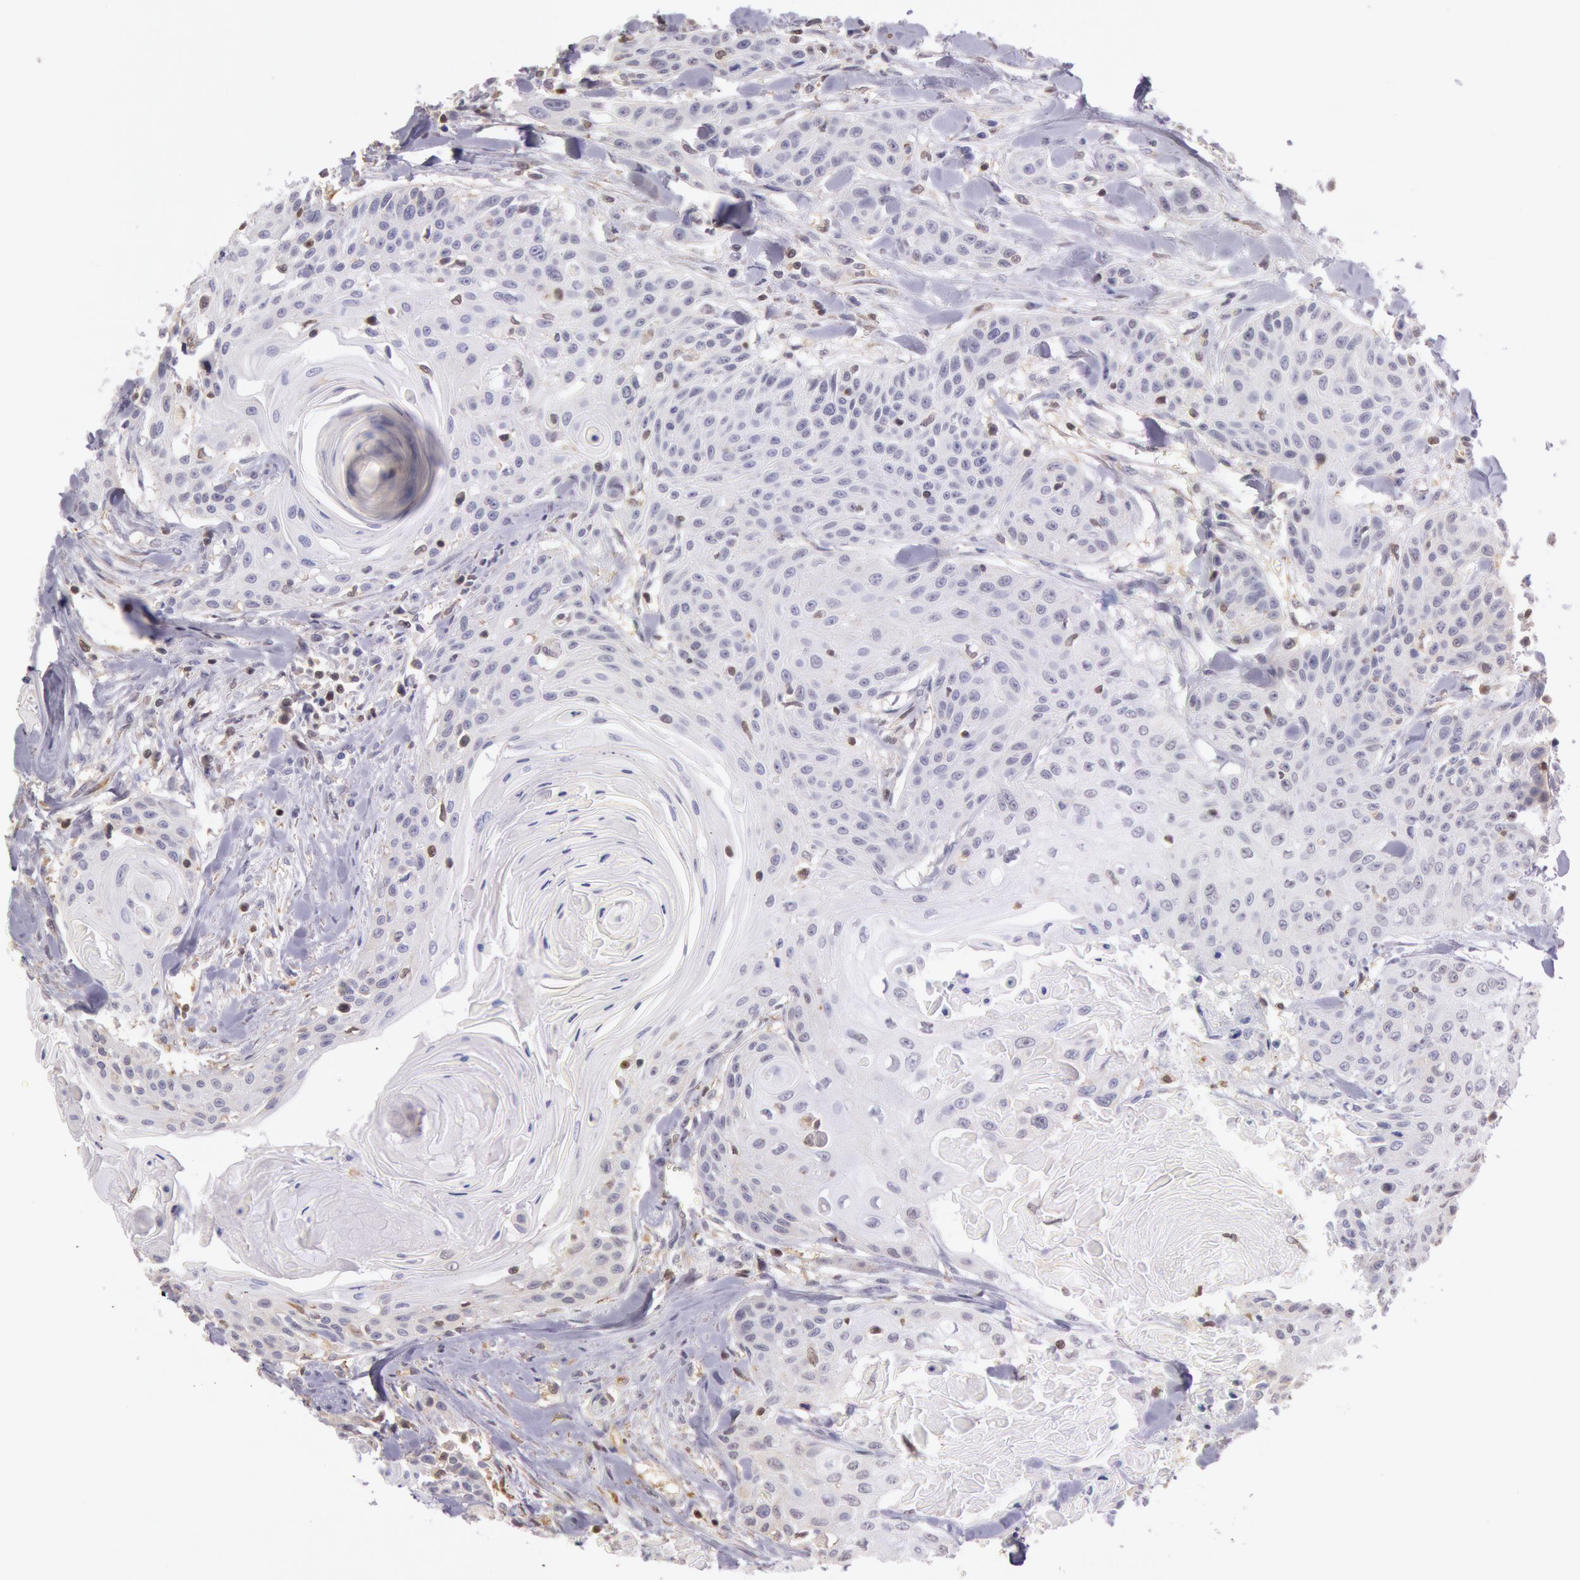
{"staining": {"intensity": "negative", "quantity": "none", "location": "none"}, "tissue": "head and neck cancer", "cell_type": "Tumor cells", "image_type": "cancer", "snomed": [{"axis": "morphology", "description": "Squamous cell carcinoma, NOS"}, {"axis": "morphology", "description": "Squamous cell carcinoma, metastatic, NOS"}, {"axis": "topography", "description": "Lymph node"}, {"axis": "topography", "description": "Salivary gland"}, {"axis": "topography", "description": "Head-Neck"}], "caption": "Immunohistochemical staining of head and neck cancer (metastatic squamous cell carcinoma) demonstrates no significant staining in tumor cells.", "gene": "HIF1A", "patient": {"sex": "female", "age": 74}}